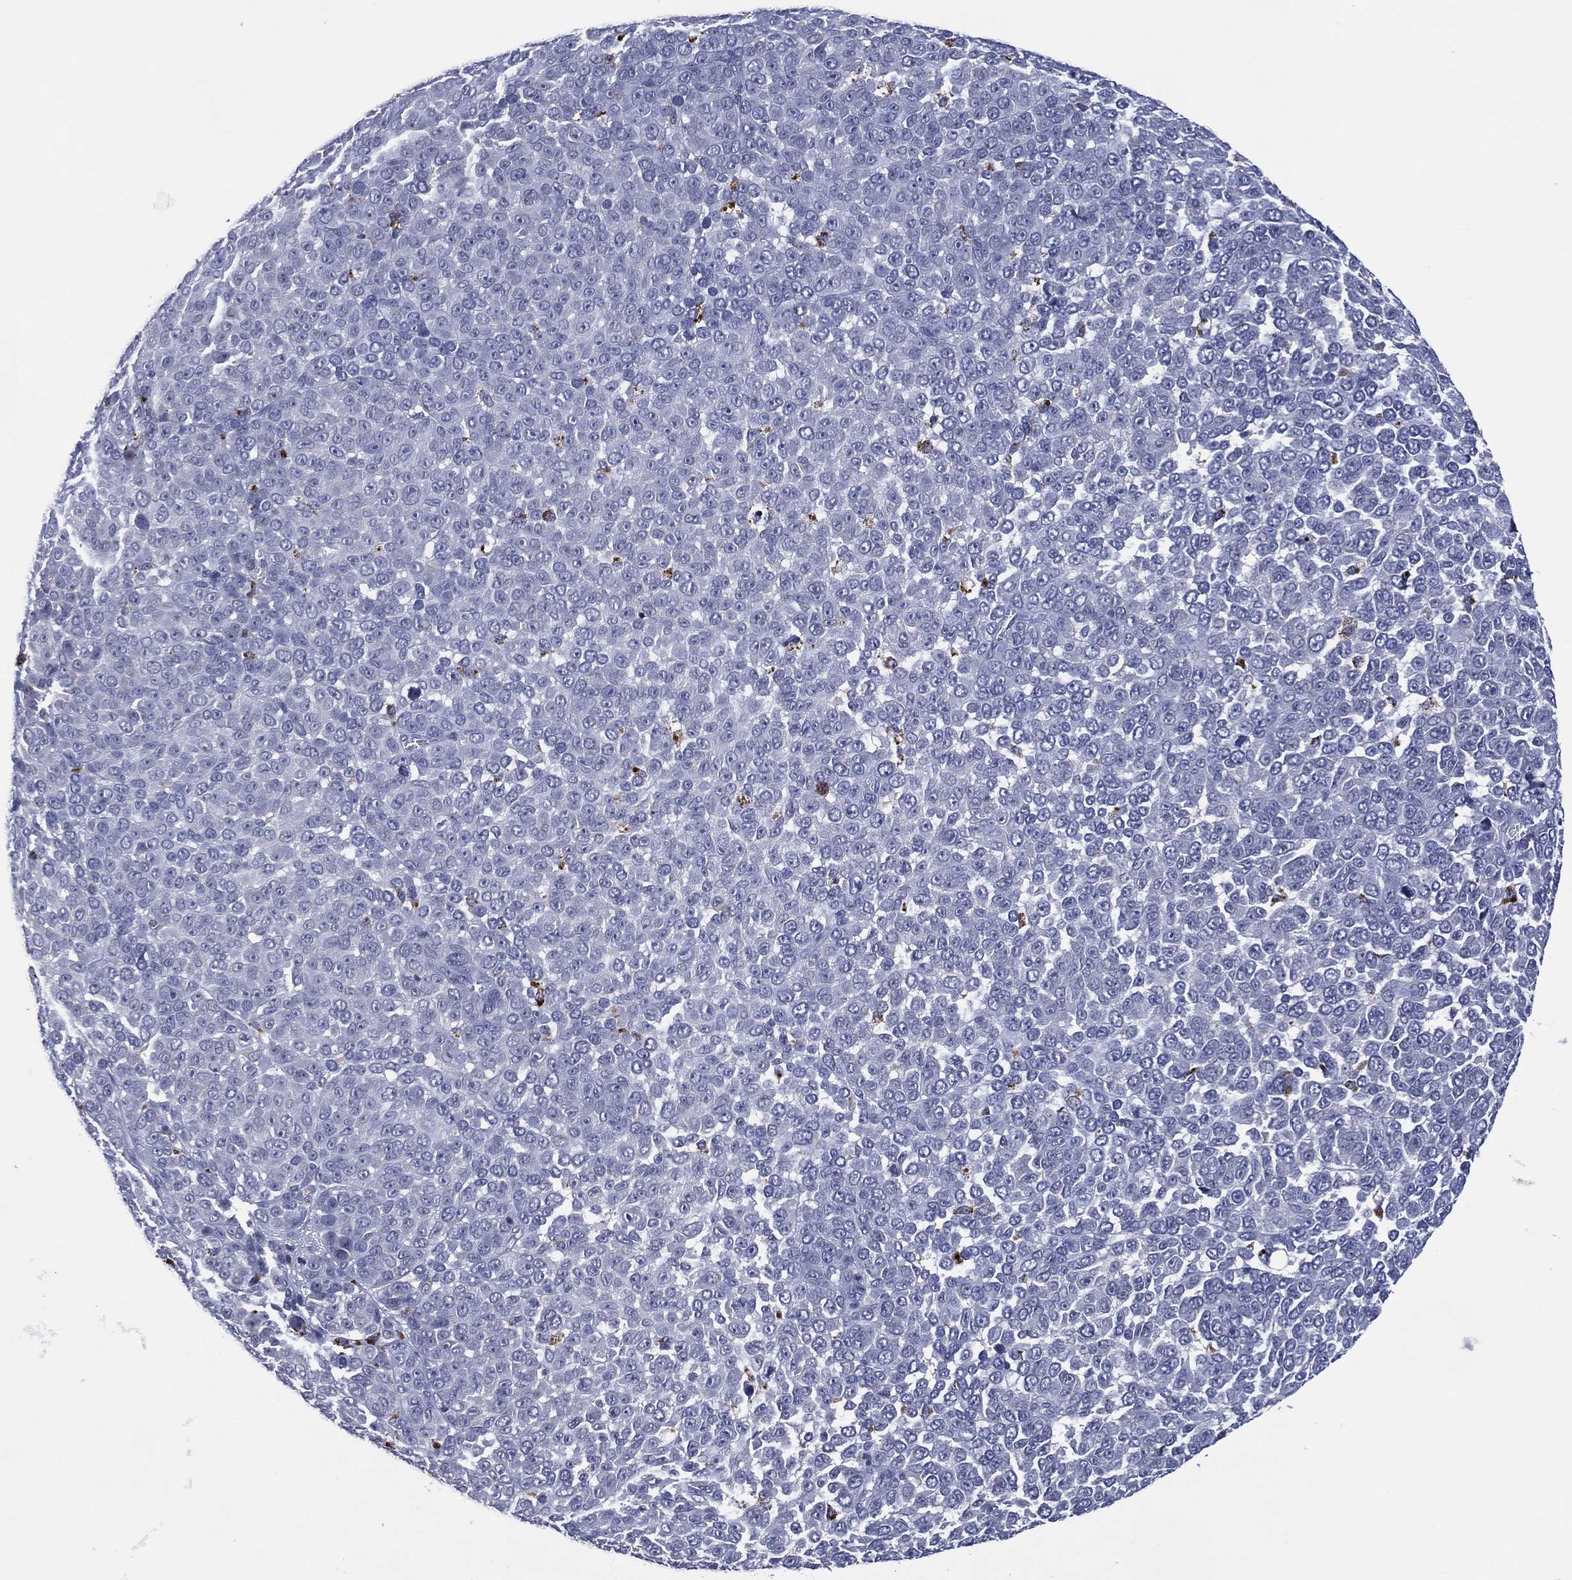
{"staining": {"intensity": "negative", "quantity": "none", "location": "none"}, "tissue": "melanoma", "cell_type": "Tumor cells", "image_type": "cancer", "snomed": [{"axis": "morphology", "description": "Malignant melanoma, NOS"}, {"axis": "topography", "description": "Skin"}], "caption": "This is an immunohistochemistry photomicrograph of melanoma. There is no staining in tumor cells.", "gene": "USP26", "patient": {"sex": "female", "age": 95}}